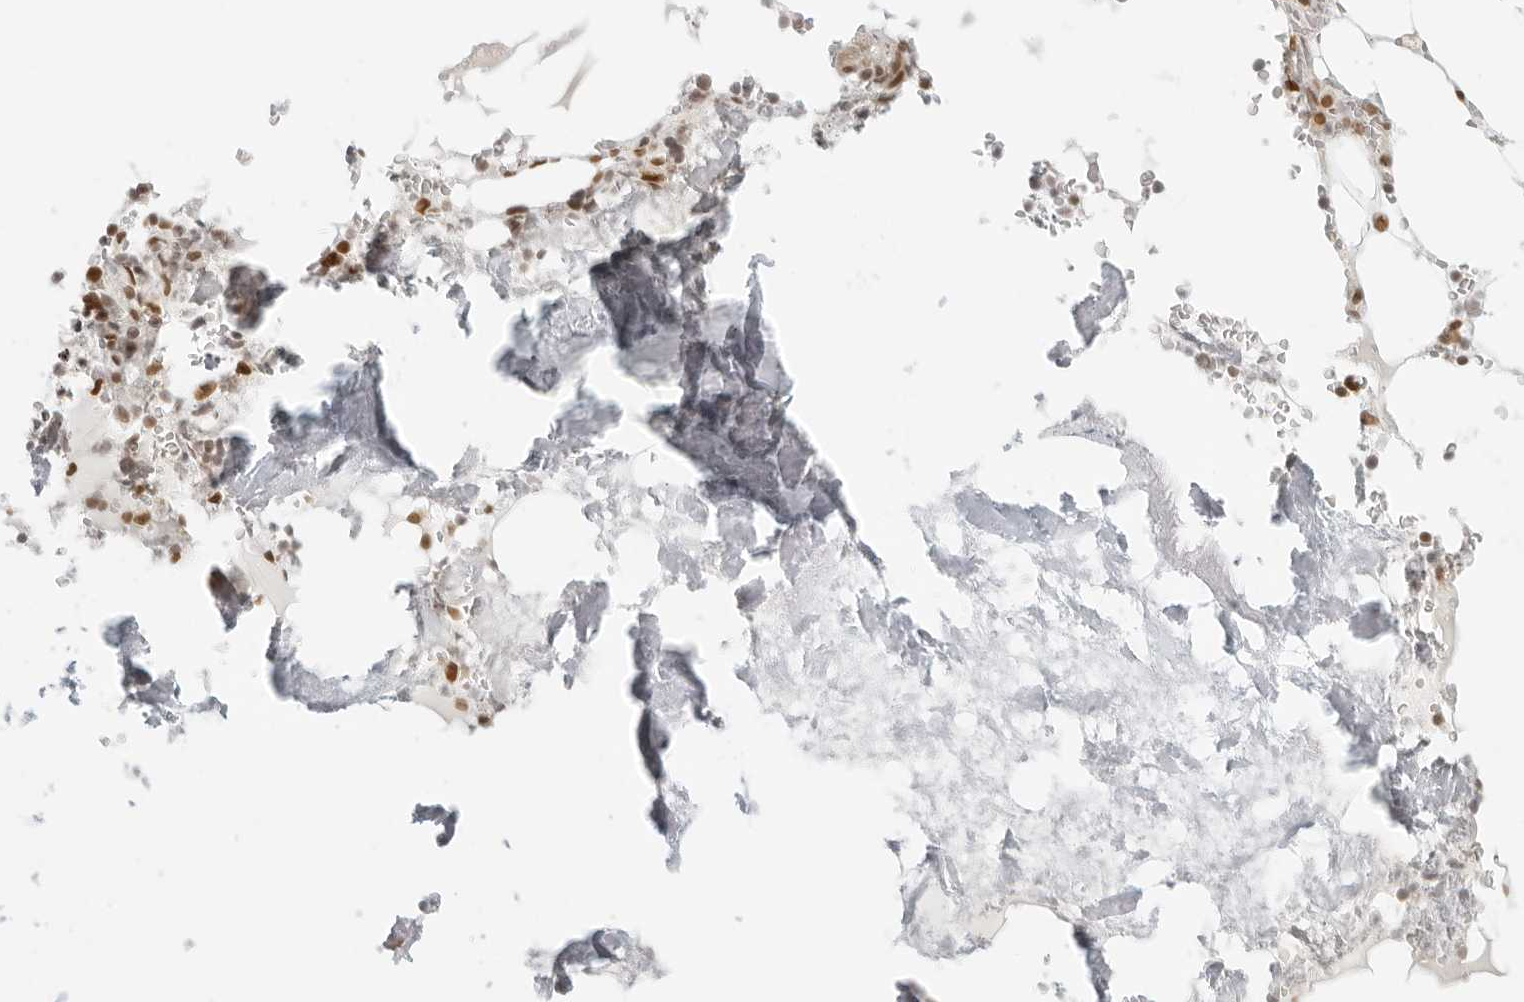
{"staining": {"intensity": "strong", "quantity": "25%-75%", "location": "nuclear"}, "tissue": "bone marrow", "cell_type": "Hematopoietic cells", "image_type": "normal", "snomed": [{"axis": "morphology", "description": "Normal tissue, NOS"}, {"axis": "topography", "description": "Bone marrow"}], "caption": "The immunohistochemical stain shows strong nuclear expression in hematopoietic cells of unremarkable bone marrow.", "gene": "RCC1", "patient": {"sex": "male", "age": 70}}